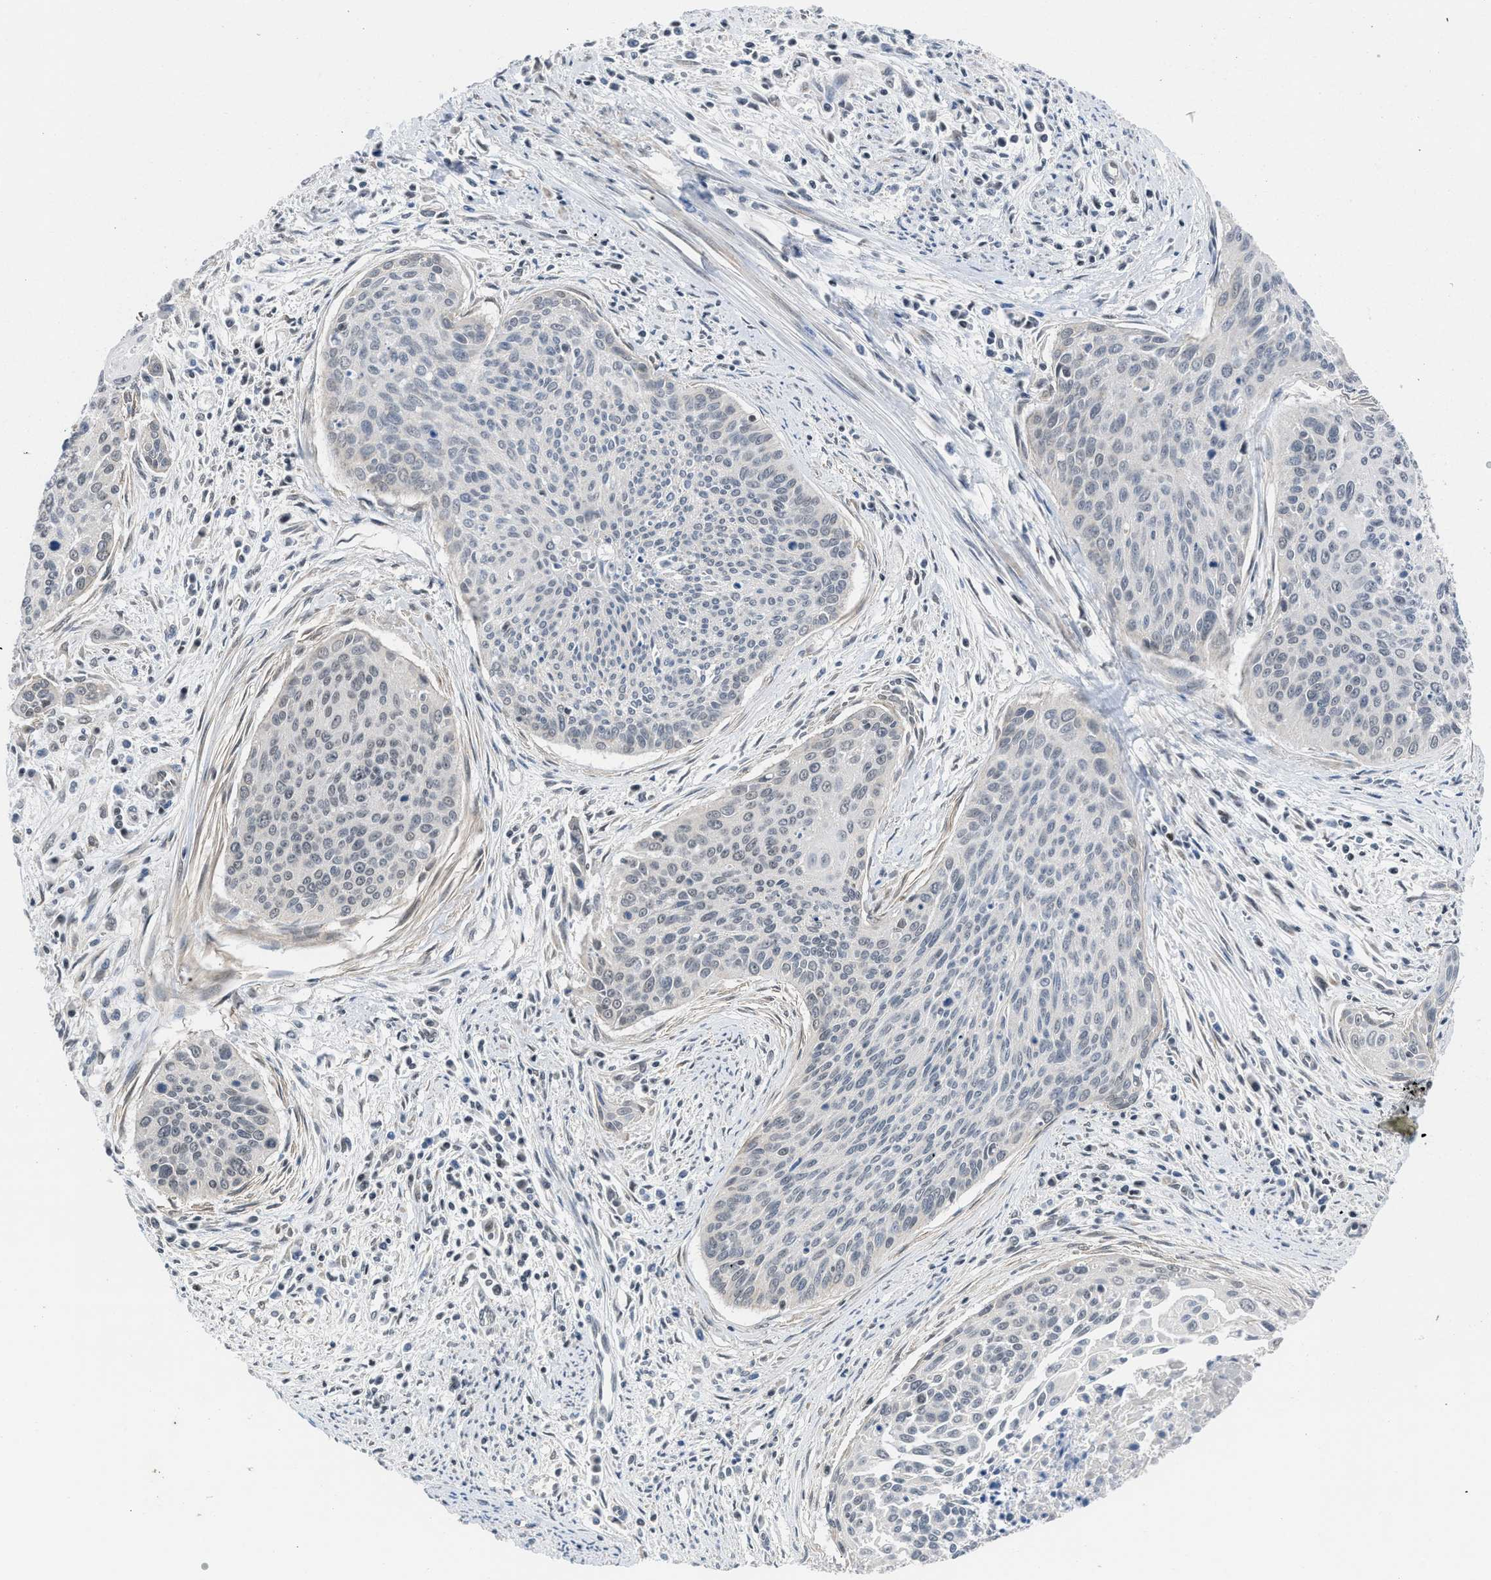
{"staining": {"intensity": "negative", "quantity": "none", "location": "none"}, "tissue": "cervical cancer", "cell_type": "Tumor cells", "image_type": "cancer", "snomed": [{"axis": "morphology", "description": "Squamous cell carcinoma, NOS"}, {"axis": "topography", "description": "Cervix"}], "caption": "The image reveals no staining of tumor cells in cervical cancer (squamous cell carcinoma).", "gene": "TERF2IP", "patient": {"sex": "female", "age": 55}}